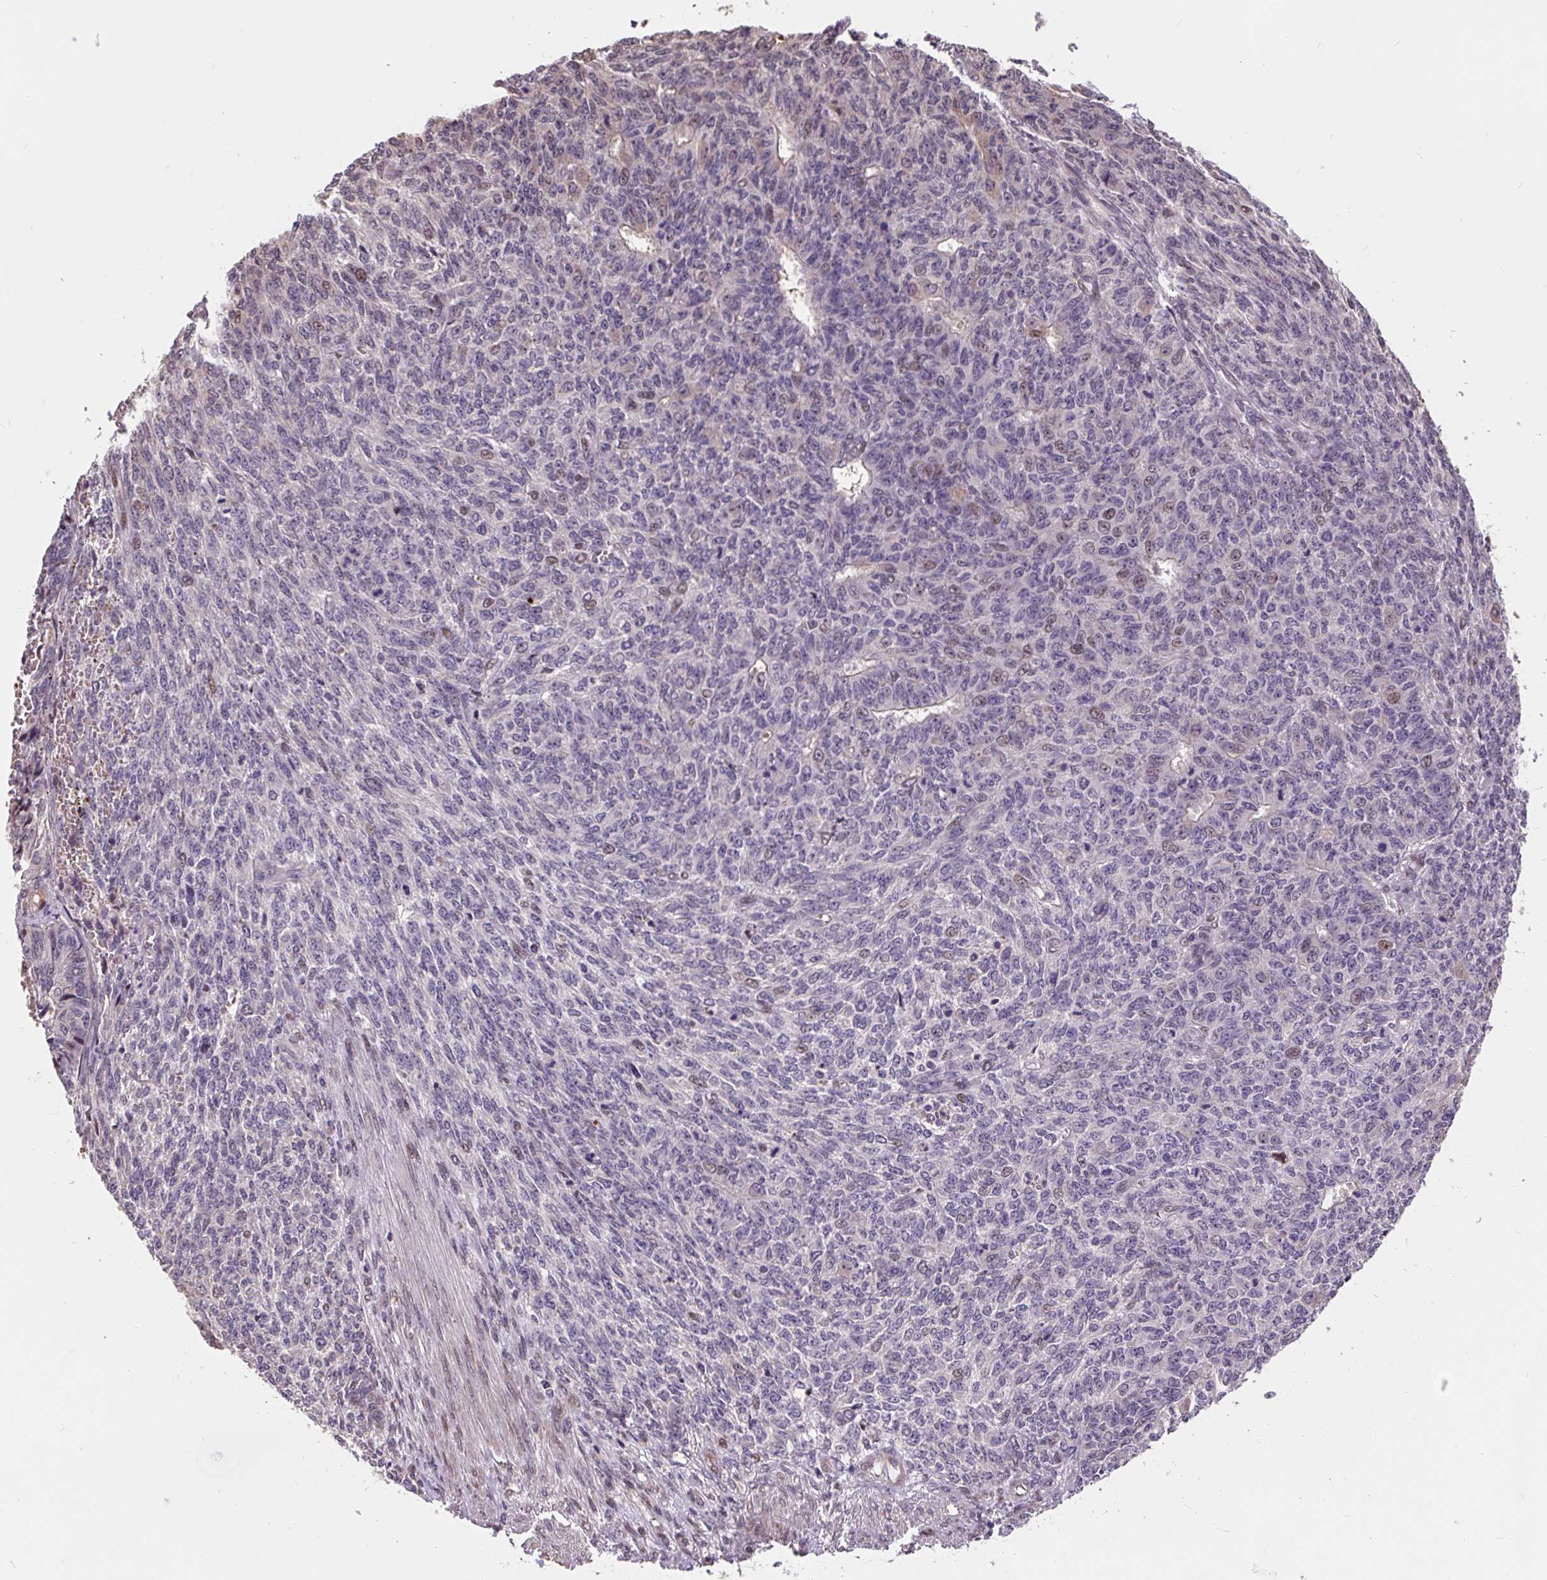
{"staining": {"intensity": "weak", "quantity": "<25%", "location": "nuclear"}, "tissue": "endometrial cancer", "cell_type": "Tumor cells", "image_type": "cancer", "snomed": [{"axis": "morphology", "description": "Adenocarcinoma, NOS"}, {"axis": "topography", "description": "Endometrium"}], "caption": "Immunohistochemistry histopathology image of neoplastic tissue: endometrial adenocarcinoma stained with DAB (3,3'-diaminobenzidine) shows no significant protein staining in tumor cells.", "gene": "PUS7L", "patient": {"sex": "female", "age": 32}}